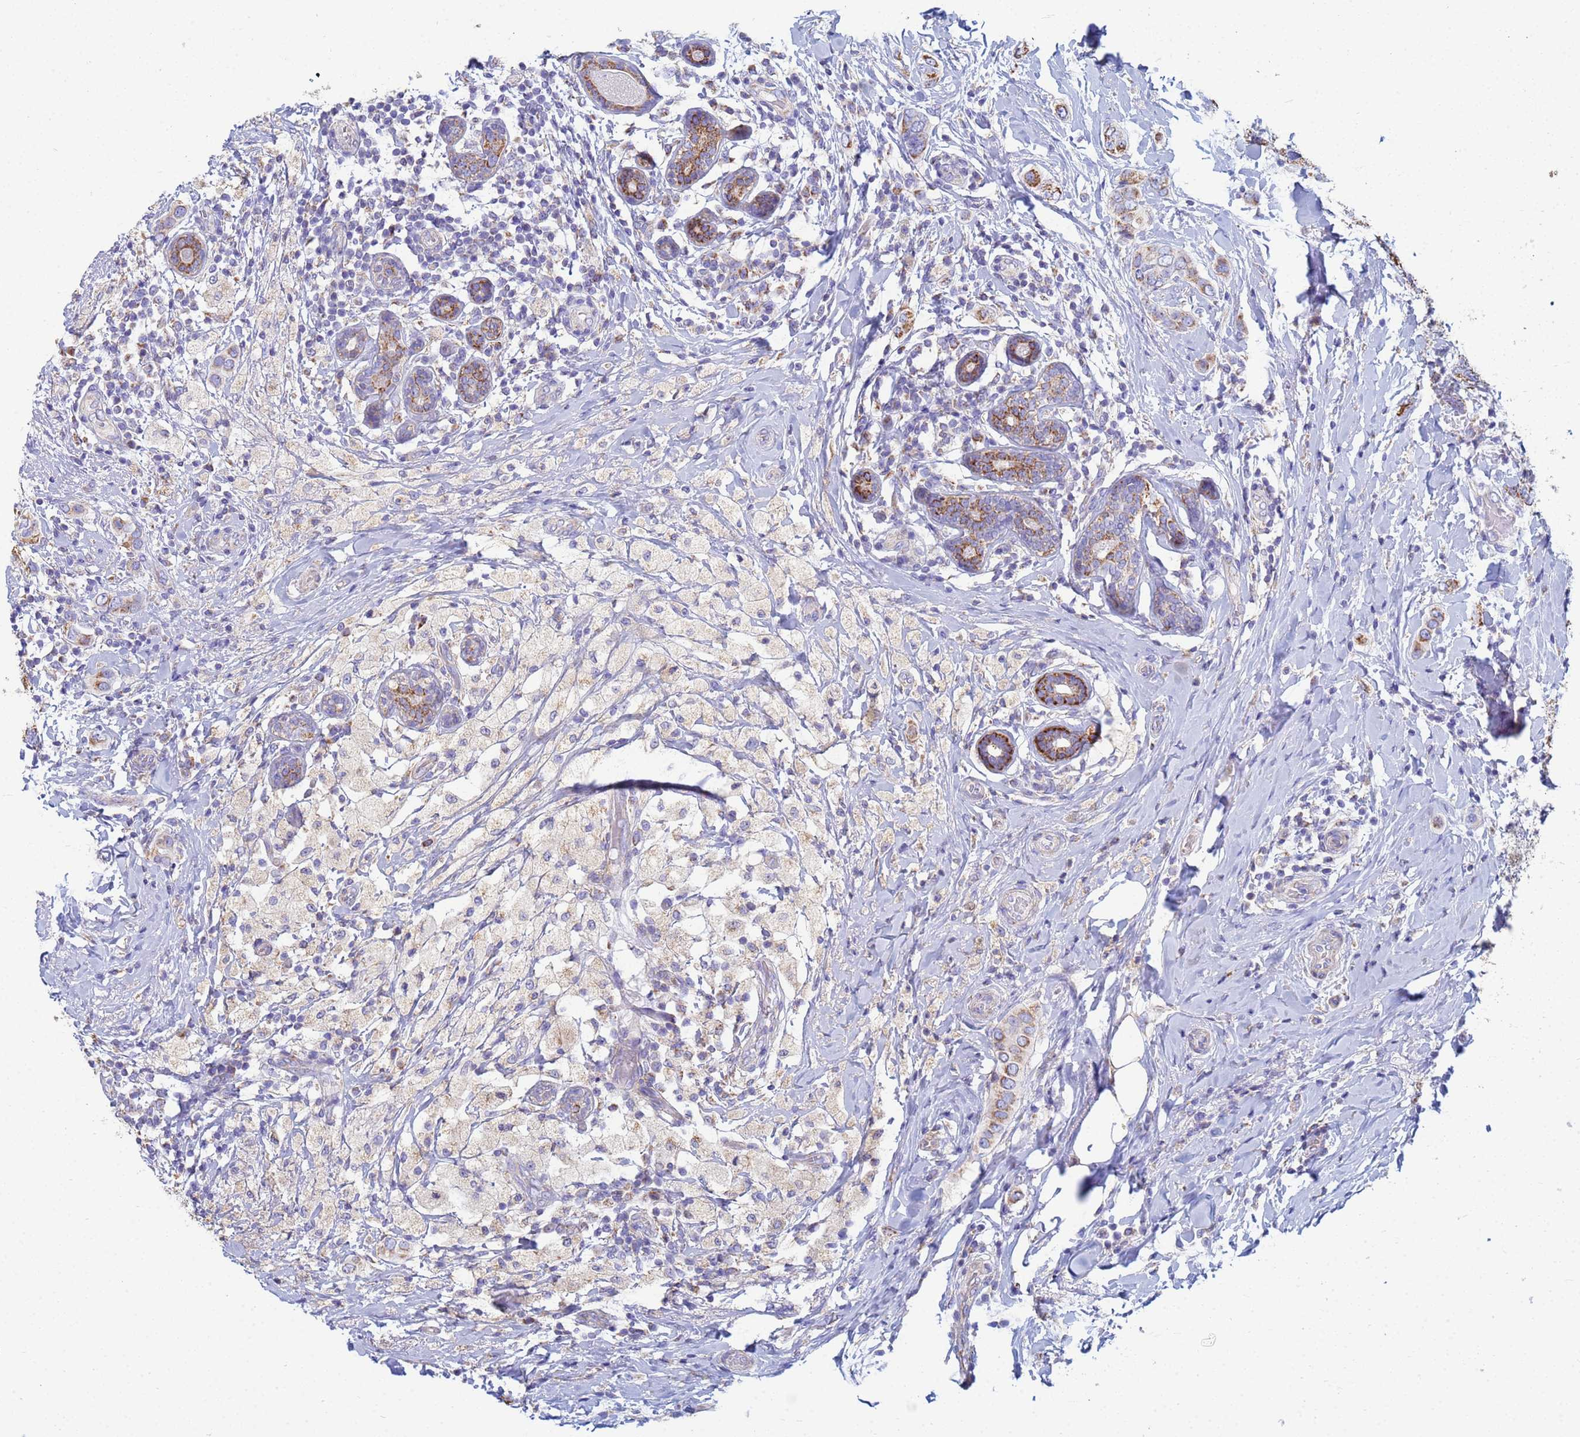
{"staining": {"intensity": "moderate", "quantity": ">75%", "location": "cytoplasmic/membranous"}, "tissue": "breast cancer", "cell_type": "Tumor cells", "image_type": "cancer", "snomed": [{"axis": "morphology", "description": "Lobular carcinoma"}, {"axis": "topography", "description": "Breast"}], "caption": "Lobular carcinoma (breast) tissue shows moderate cytoplasmic/membranous positivity in about >75% of tumor cells, visualized by immunohistochemistry.", "gene": "UQCRH", "patient": {"sex": "female", "age": 51}}